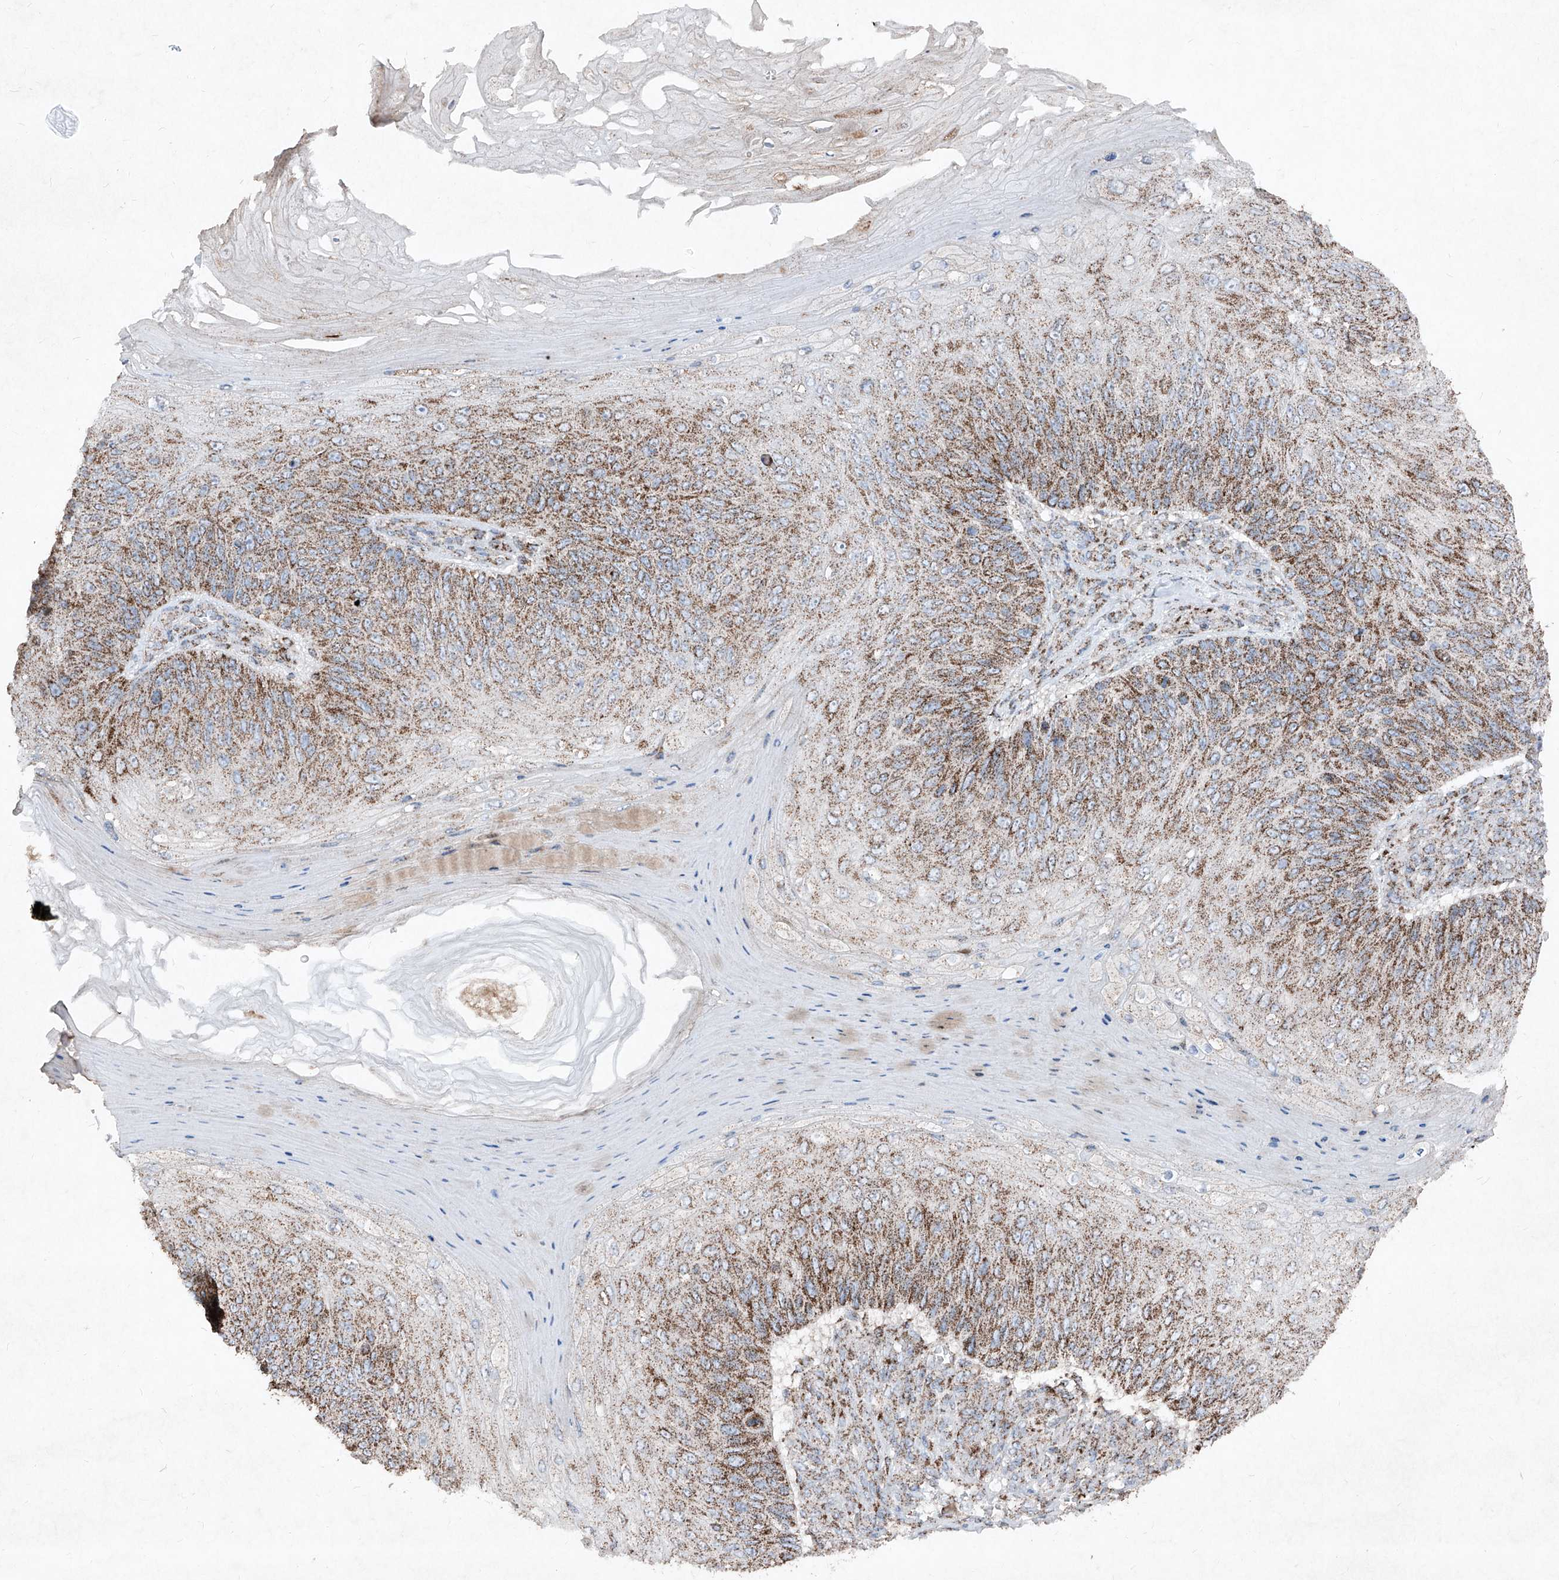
{"staining": {"intensity": "moderate", "quantity": ">75%", "location": "cytoplasmic/membranous"}, "tissue": "skin cancer", "cell_type": "Tumor cells", "image_type": "cancer", "snomed": [{"axis": "morphology", "description": "Squamous cell carcinoma, NOS"}, {"axis": "topography", "description": "Skin"}], "caption": "The immunohistochemical stain shows moderate cytoplasmic/membranous staining in tumor cells of squamous cell carcinoma (skin) tissue. The protein of interest is stained brown, and the nuclei are stained in blue (DAB (3,3'-diaminobenzidine) IHC with brightfield microscopy, high magnification).", "gene": "ABCD3", "patient": {"sex": "female", "age": 88}}